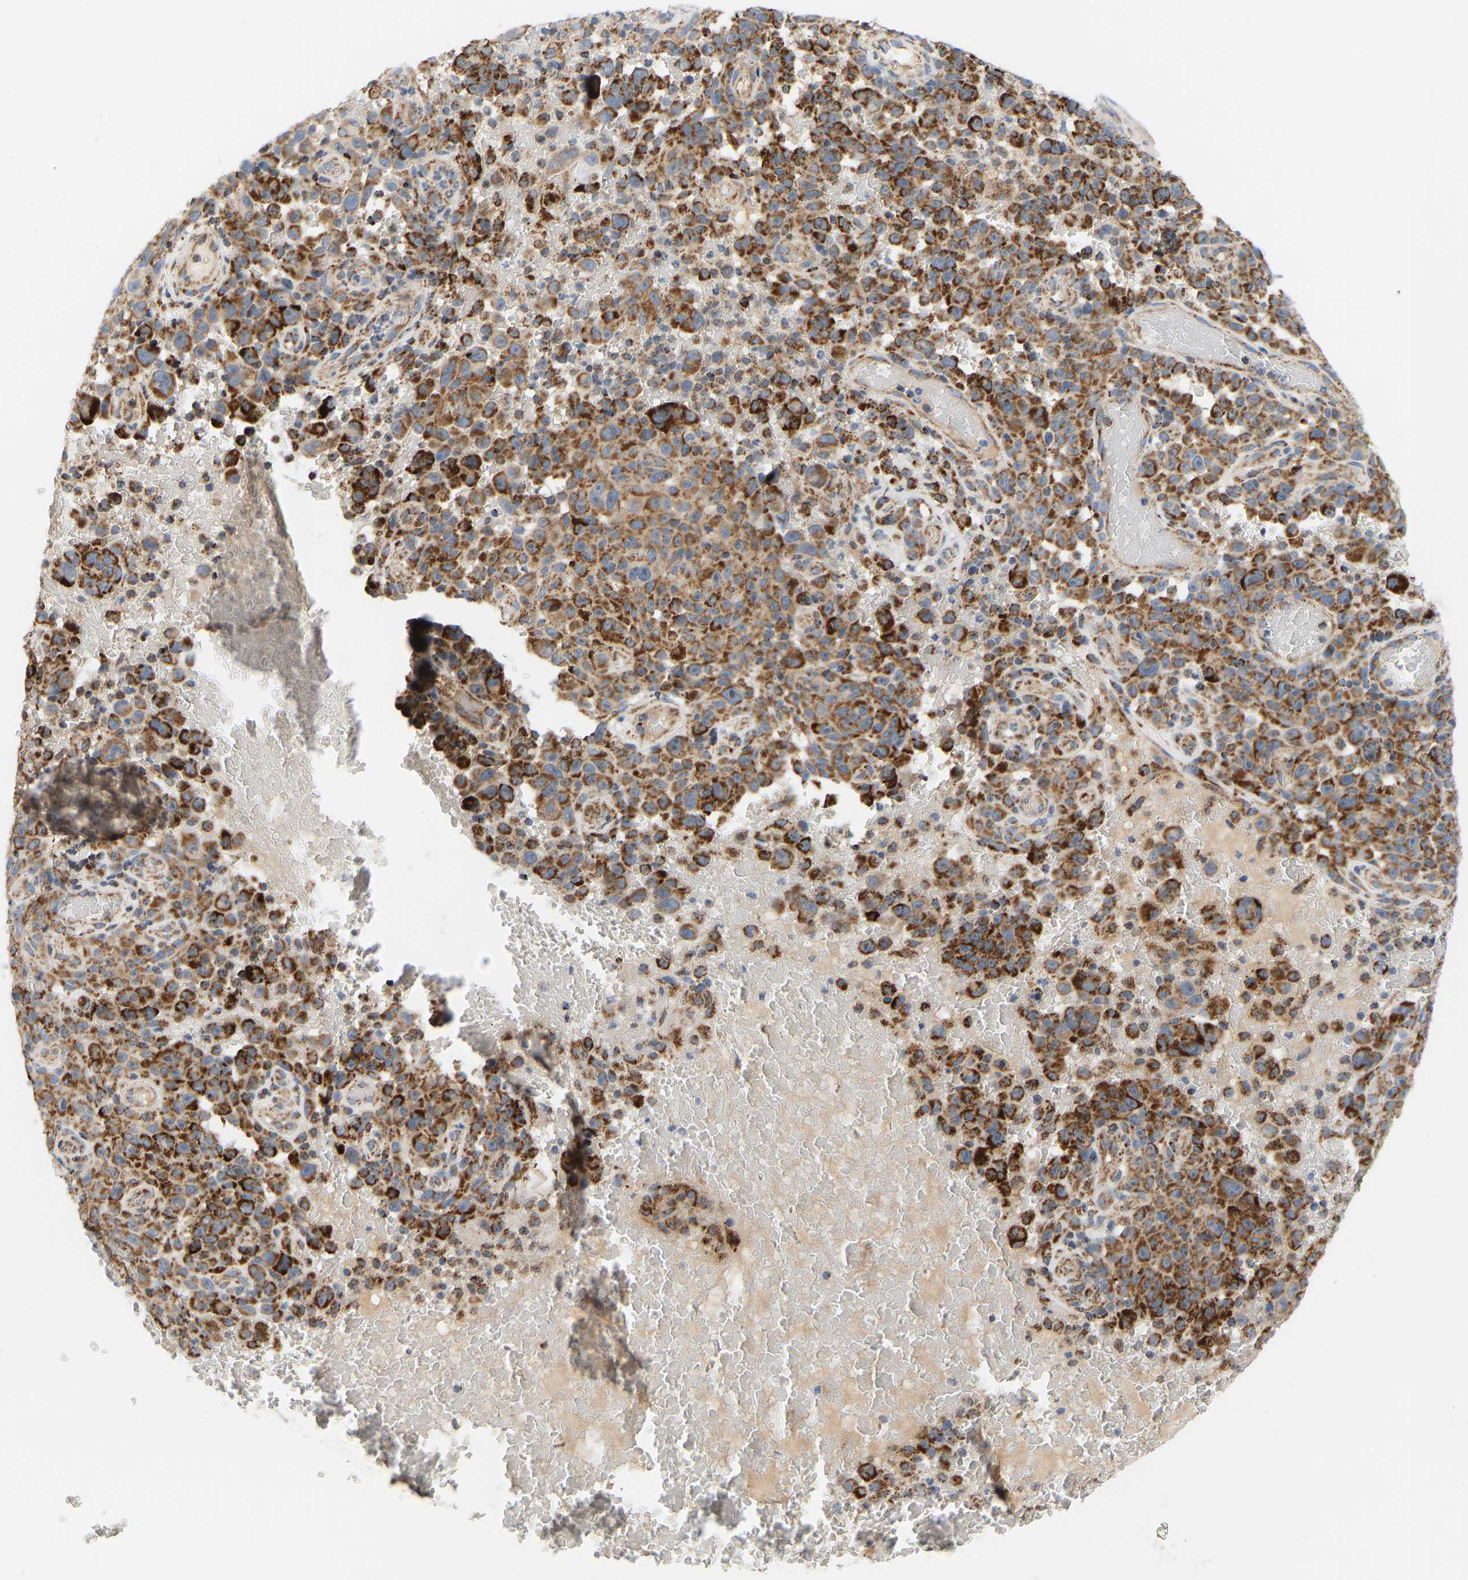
{"staining": {"intensity": "strong", "quantity": ">75%", "location": "cytoplasmic/membranous"}, "tissue": "melanoma", "cell_type": "Tumor cells", "image_type": "cancer", "snomed": [{"axis": "morphology", "description": "Malignant melanoma, NOS"}, {"axis": "topography", "description": "Skin"}], "caption": "Immunohistochemistry staining of melanoma, which demonstrates high levels of strong cytoplasmic/membranous expression in approximately >75% of tumor cells indicating strong cytoplasmic/membranous protein staining. The staining was performed using DAB (3,3'-diaminobenzidine) (brown) for protein detection and nuclei were counterstained in hematoxylin (blue).", "gene": "GPSM2", "patient": {"sex": "female", "age": 82}}